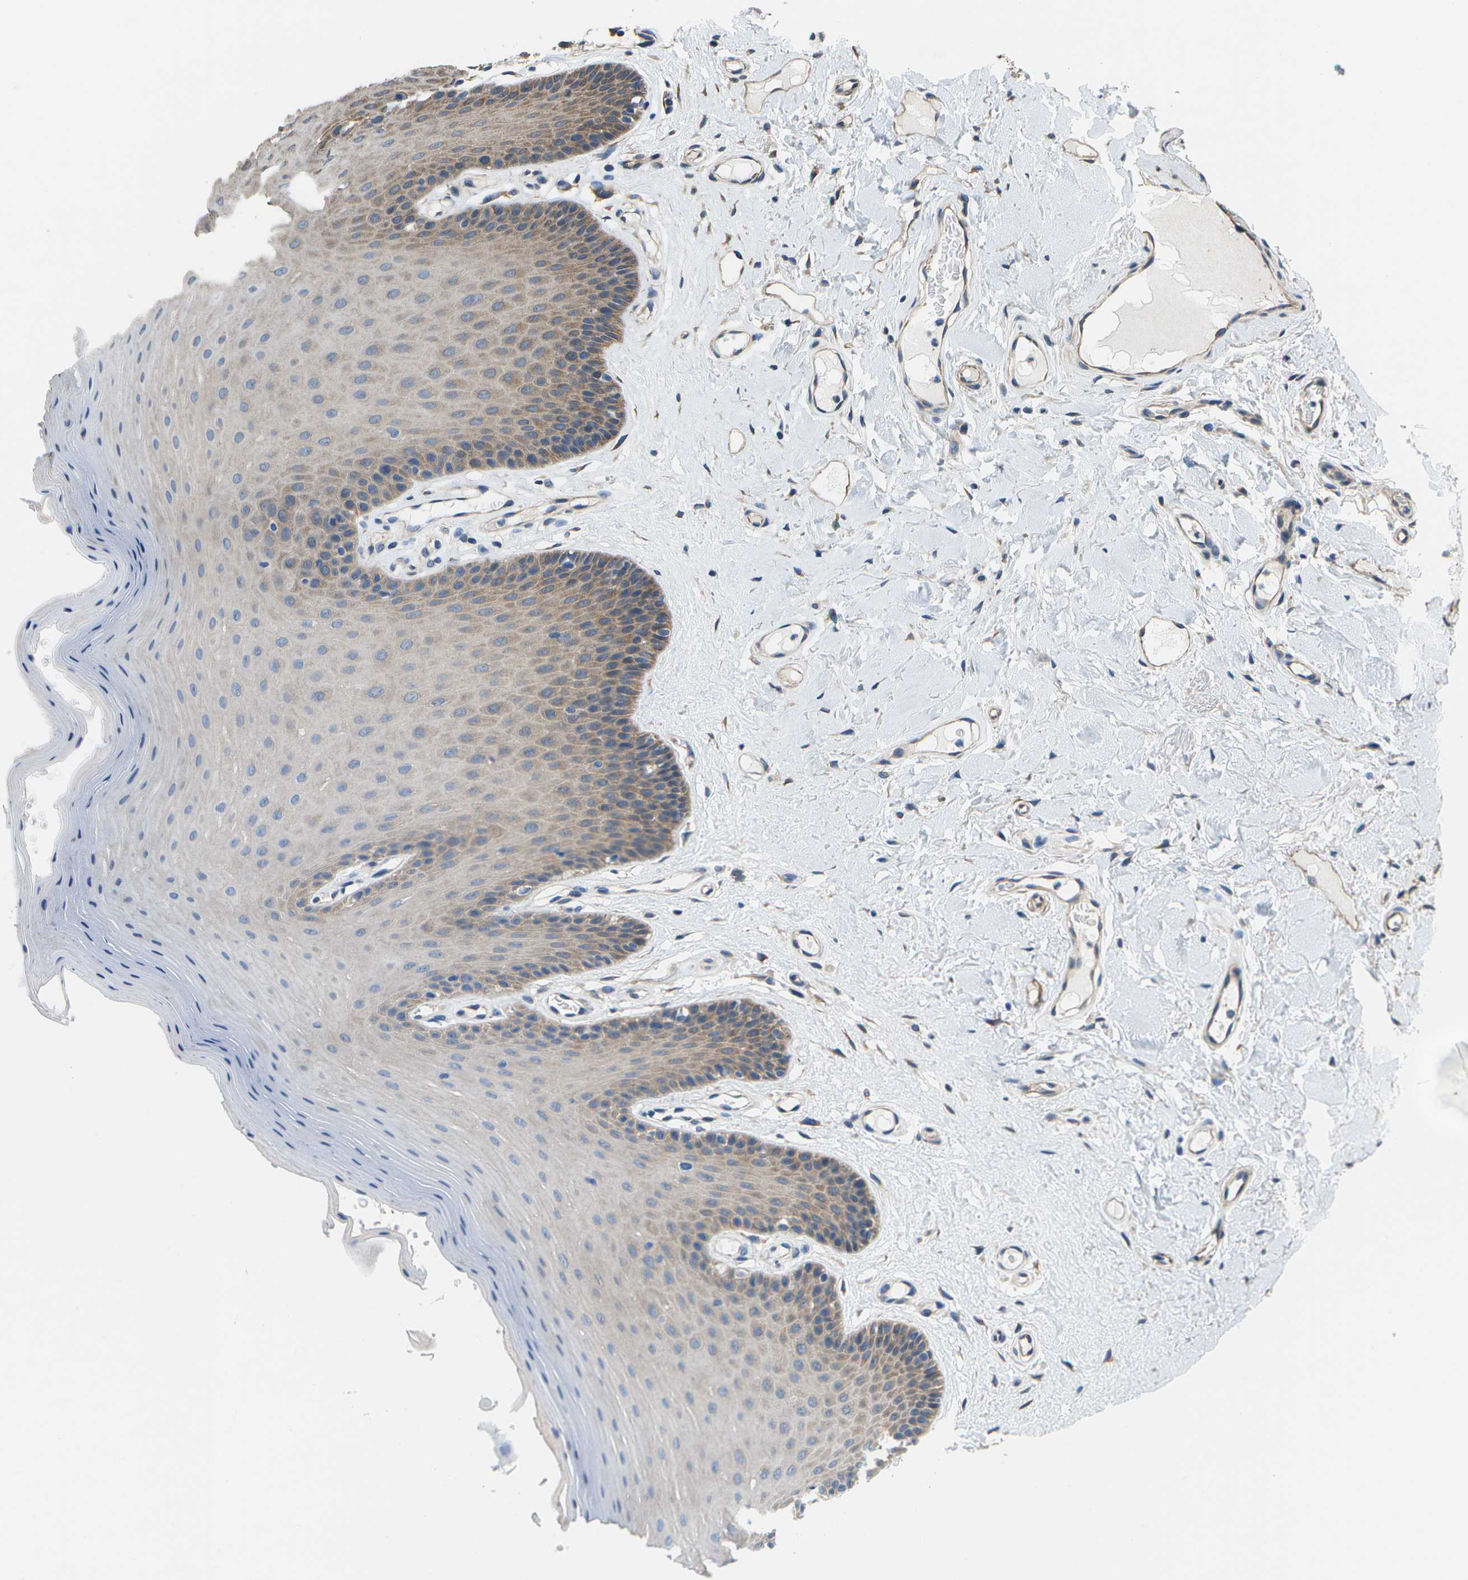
{"staining": {"intensity": "moderate", "quantity": "25%-75%", "location": "cytoplasmic/membranous"}, "tissue": "oral mucosa", "cell_type": "Squamous epithelial cells", "image_type": "normal", "snomed": [{"axis": "morphology", "description": "Normal tissue, NOS"}, {"axis": "morphology", "description": "Squamous cell carcinoma, NOS"}, {"axis": "topography", "description": "Skeletal muscle"}, {"axis": "topography", "description": "Adipose tissue"}, {"axis": "topography", "description": "Vascular tissue"}, {"axis": "topography", "description": "Oral tissue"}, {"axis": "topography", "description": "Peripheral nerve tissue"}, {"axis": "topography", "description": "Head-Neck"}], "caption": "Immunohistochemistry (IHC) staining of normal oral mucosa, which displays medium levels of moderate cytoplasmic/membranous expression in approximately 25%-75% of squamous epithelial cells indicating moderate cytoplasmic/membranous protein positivity. The staining was performed using DAB (3,3'-diaminobenzidine) (brown) for protein detection and nuclei were counterstained in hematoxylin (blue).", "gene": "CLNS1A", "patient": {"sex": "male", "age": 71}}